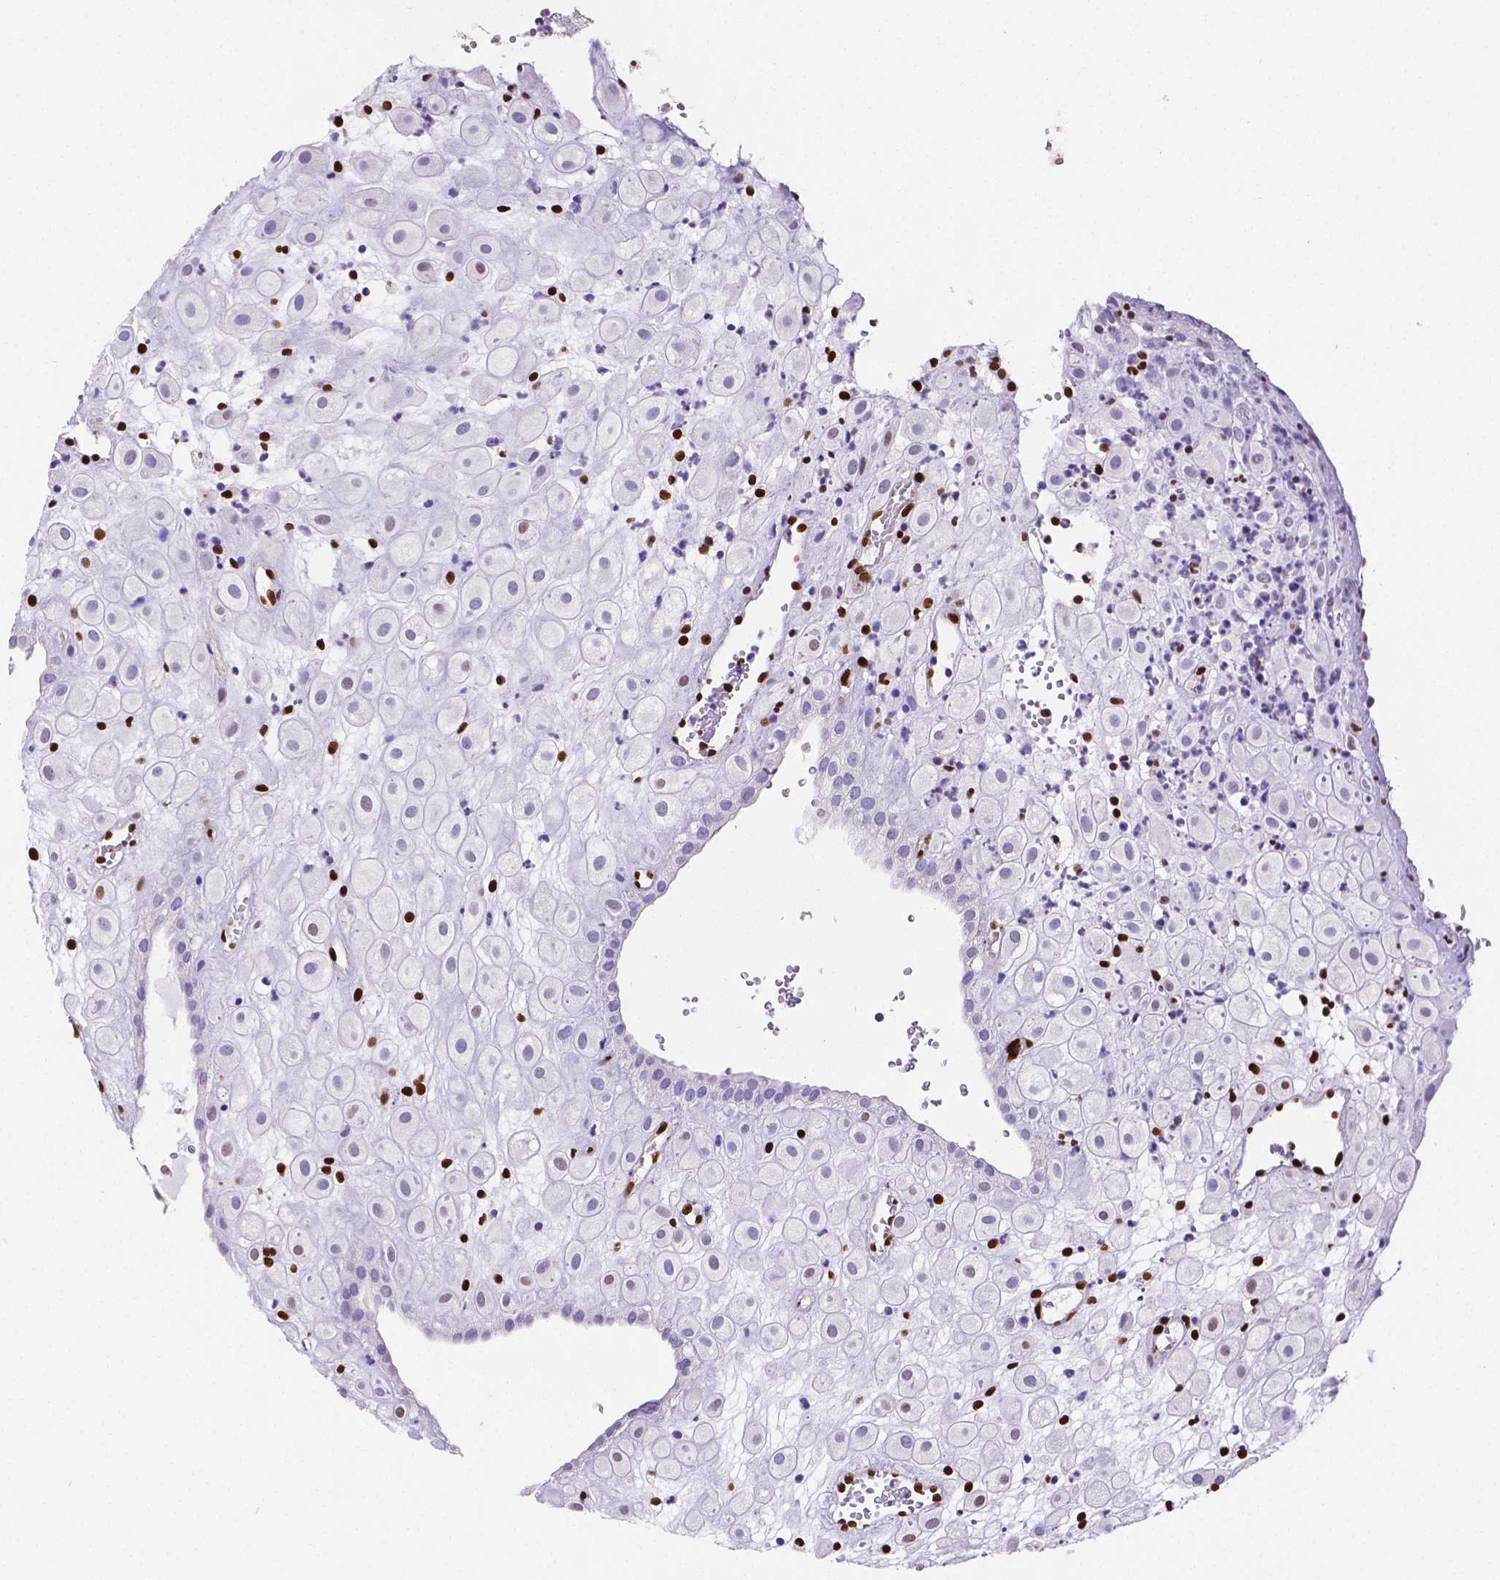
{"staining": {"intensity": "negative", "quantity": "none", "location": "none"}, "tissue": "placenta", "cell_type": "Decidual cells", "image_type": "normal", "snomed": [{"axis": "morphology", "description": "Normal tissue, NOS"}, {"axis": "topography", "description": "Placenta"}], "caption": "Immunohistochemistry (IHC) histopathology image of normal human placenta stained for a protein (brown), which displays no positivity in decidual cells.", "gene": "MEF2C", "patient": {"sex": "female", "age": 24}}